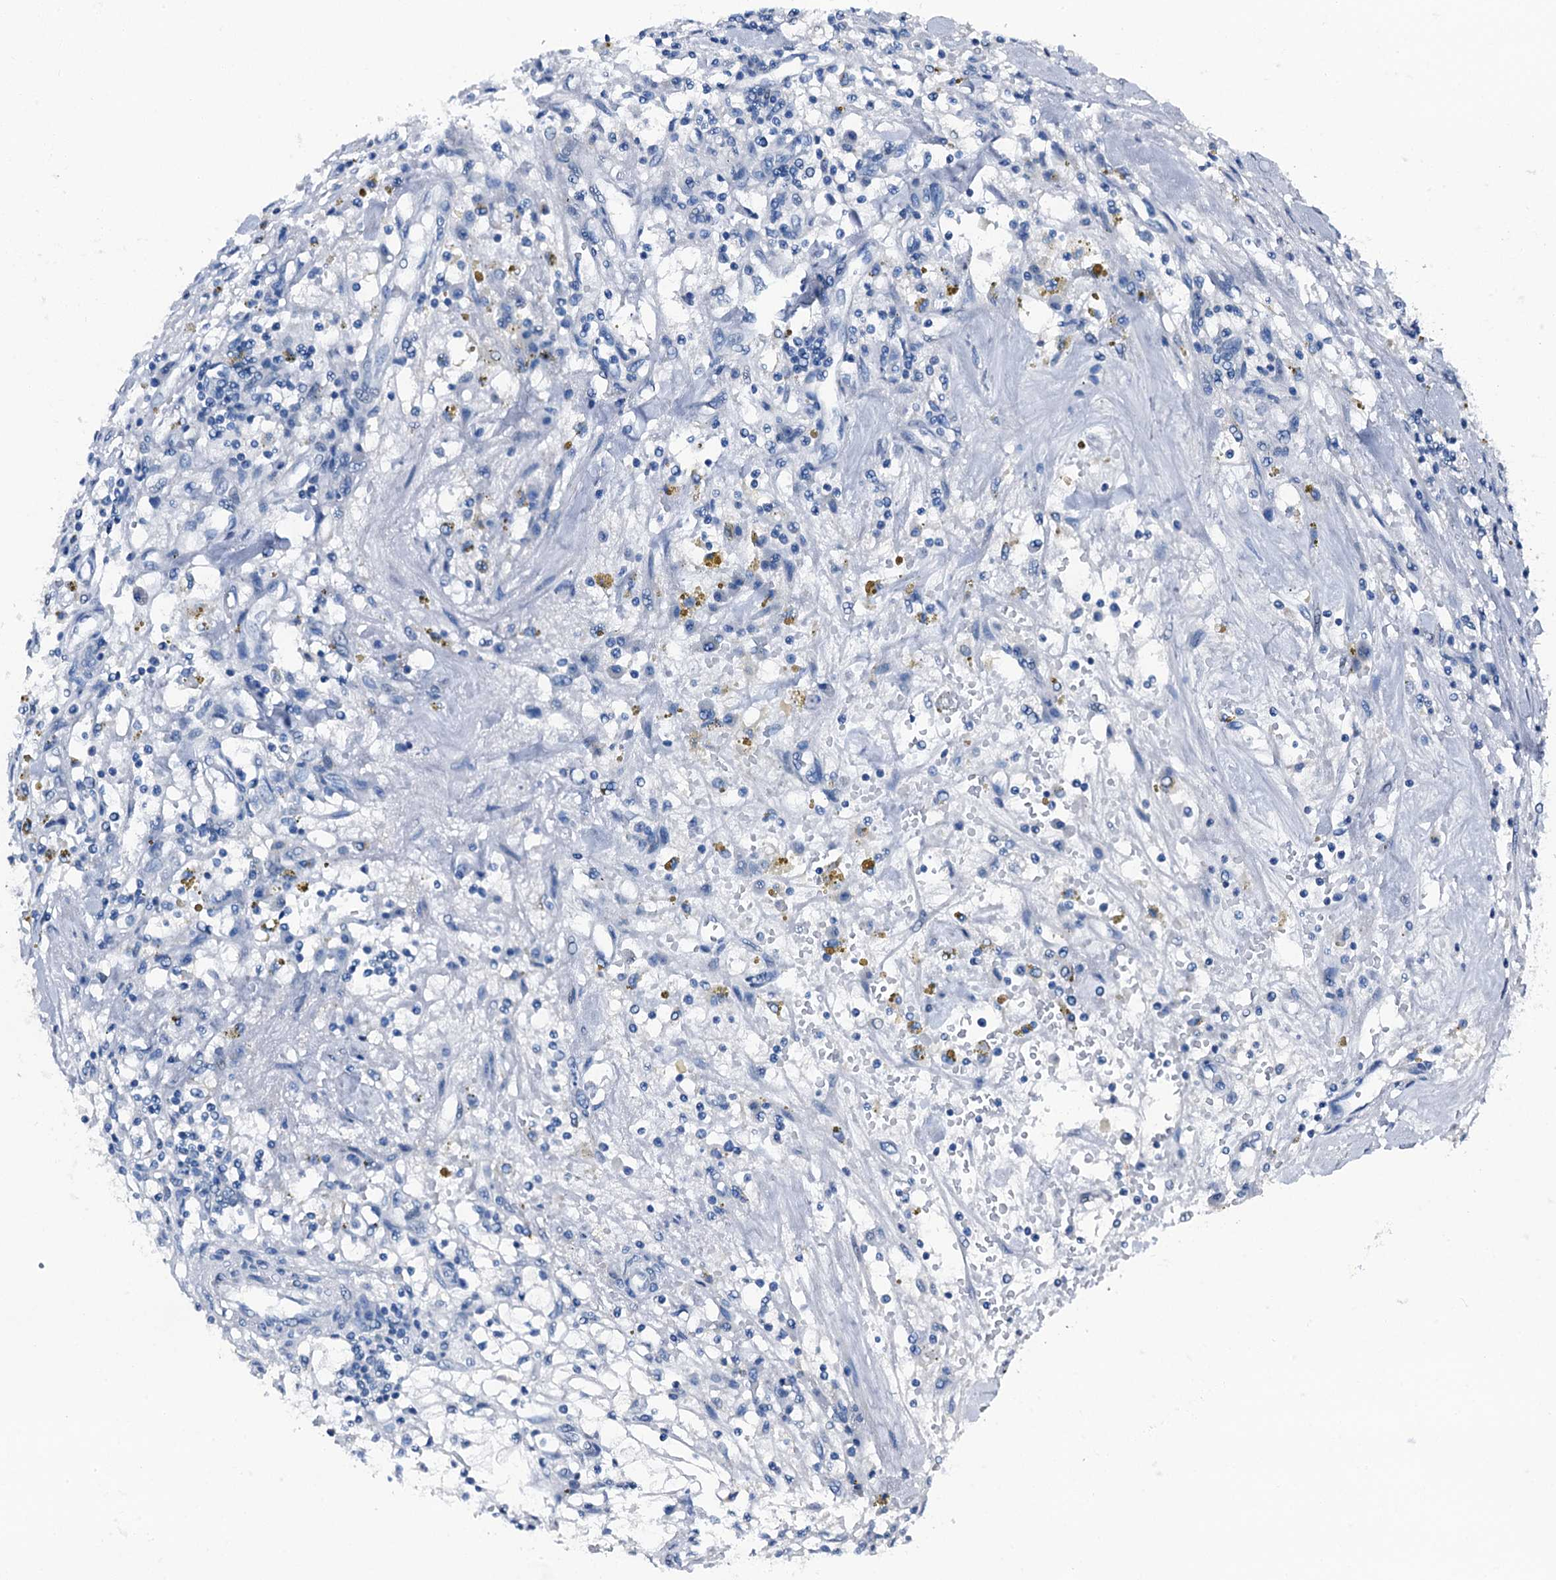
{"staining": {"intensity": "negative", "quantity": "none", "location": "none"}, "tissue": "renal cancer", "cell_type": "Tumor cells", "image_type": "cancer", "snomed": [{"axis": "morphology", "description": "Adenocarcinoma, NOS"}, {"axis": "topography", "description": "Kidney"}], "caption": "The immunohistochemistry image has no significant positivity in tumor cells of renal adenocarcinoma tissue.", "gene": "LYPD3", "patient": {"sex": "male", "age": 56}}